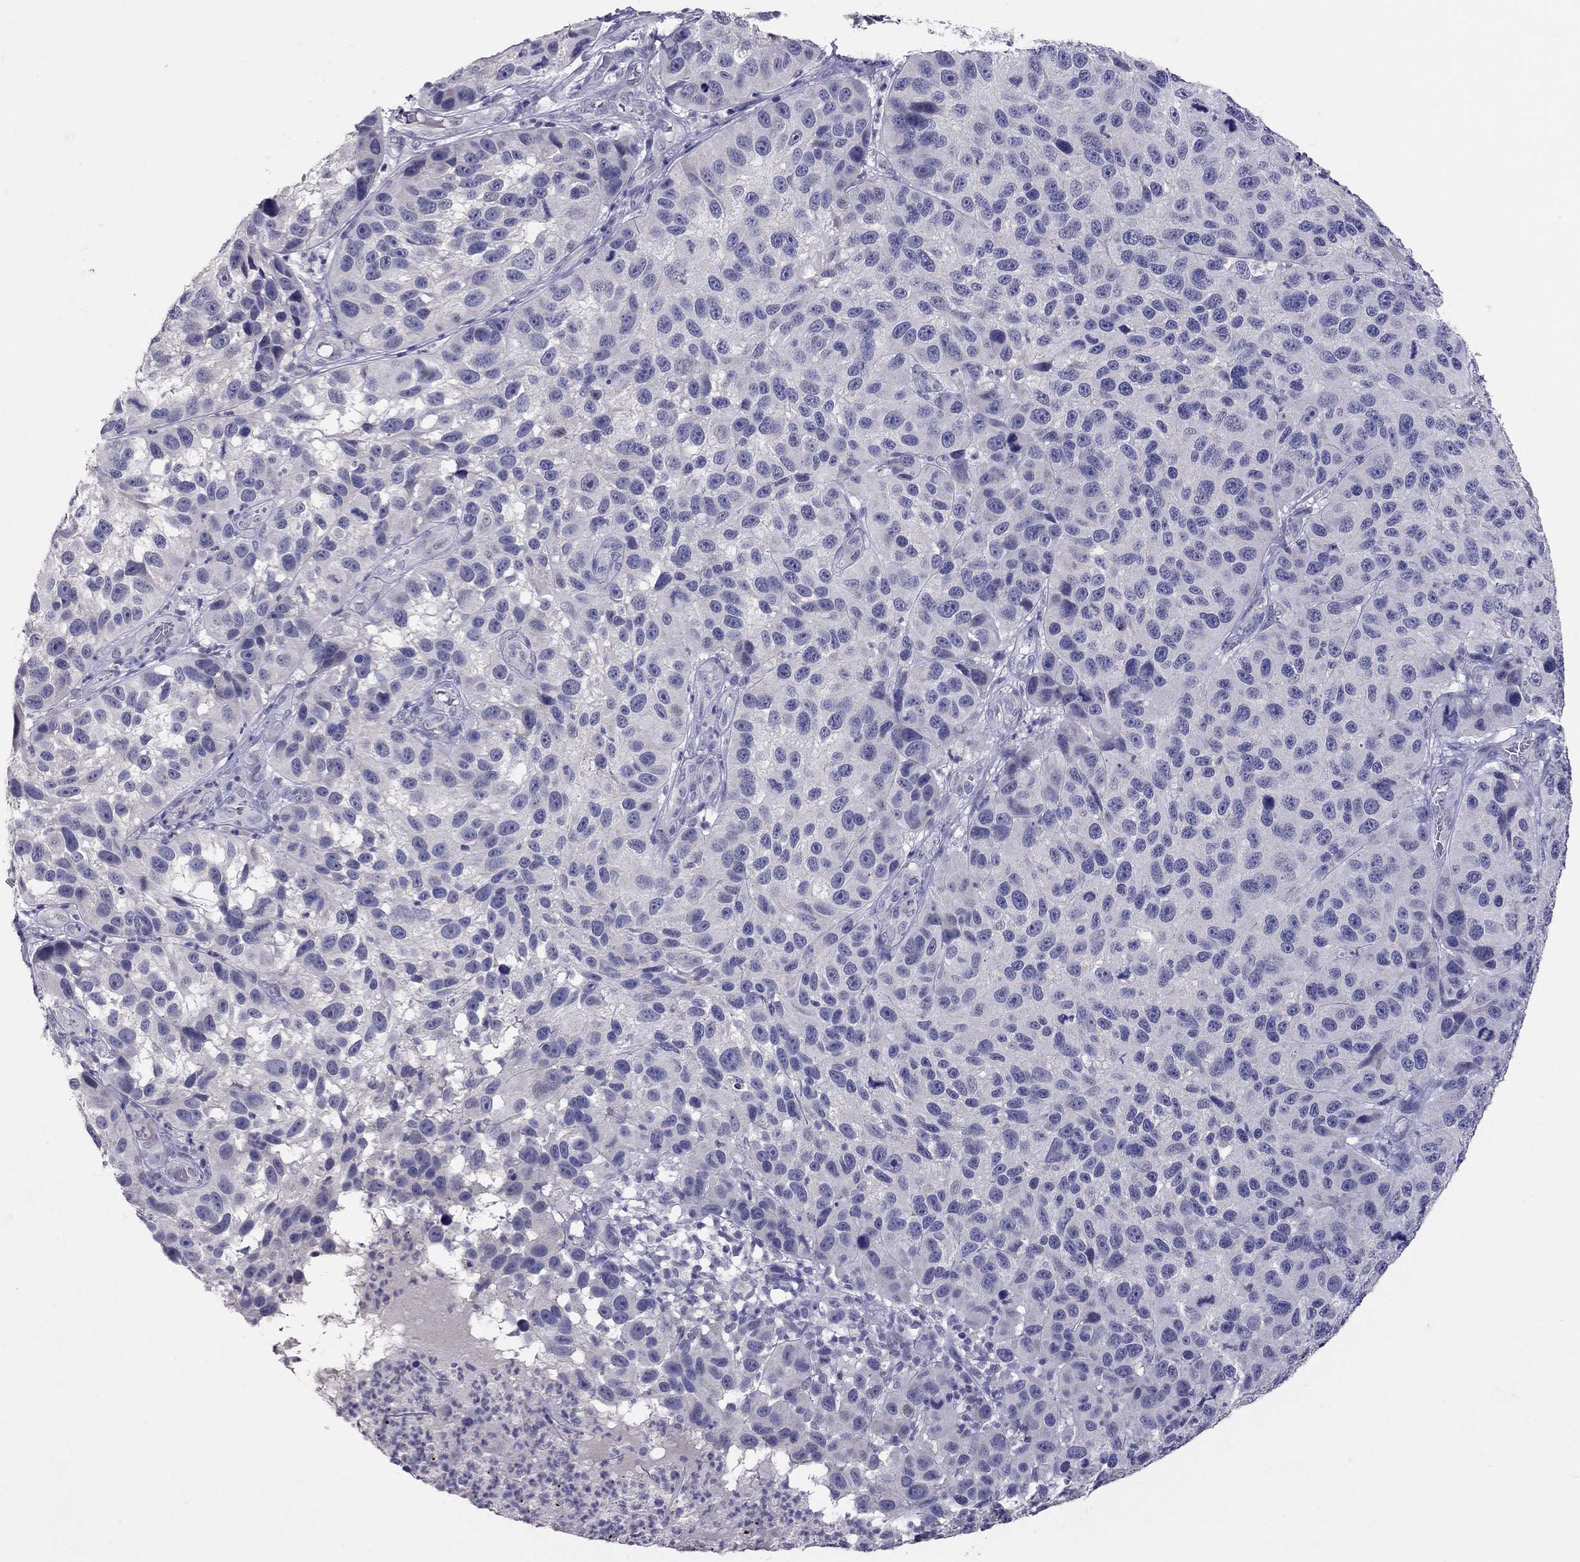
{"staining": {"intensity": "negative", "quantity": "none", "location": "none"}, "tissue": "melanoma", "cell_type": "Tumor cells", "image_type": "cancer", "snomed": [{"axis": "morphology", "description": "Malignant melanoma, NOS"}, {"axis": "topography", "description": "Skin"}], "caption": "High power microscopy image of an immunohistochemistry (IHC) image of malignant melanoma, revealing no significant staining in tumor cells.", "gene": "FST", "patient": {"sex": "male", "age": 53}}